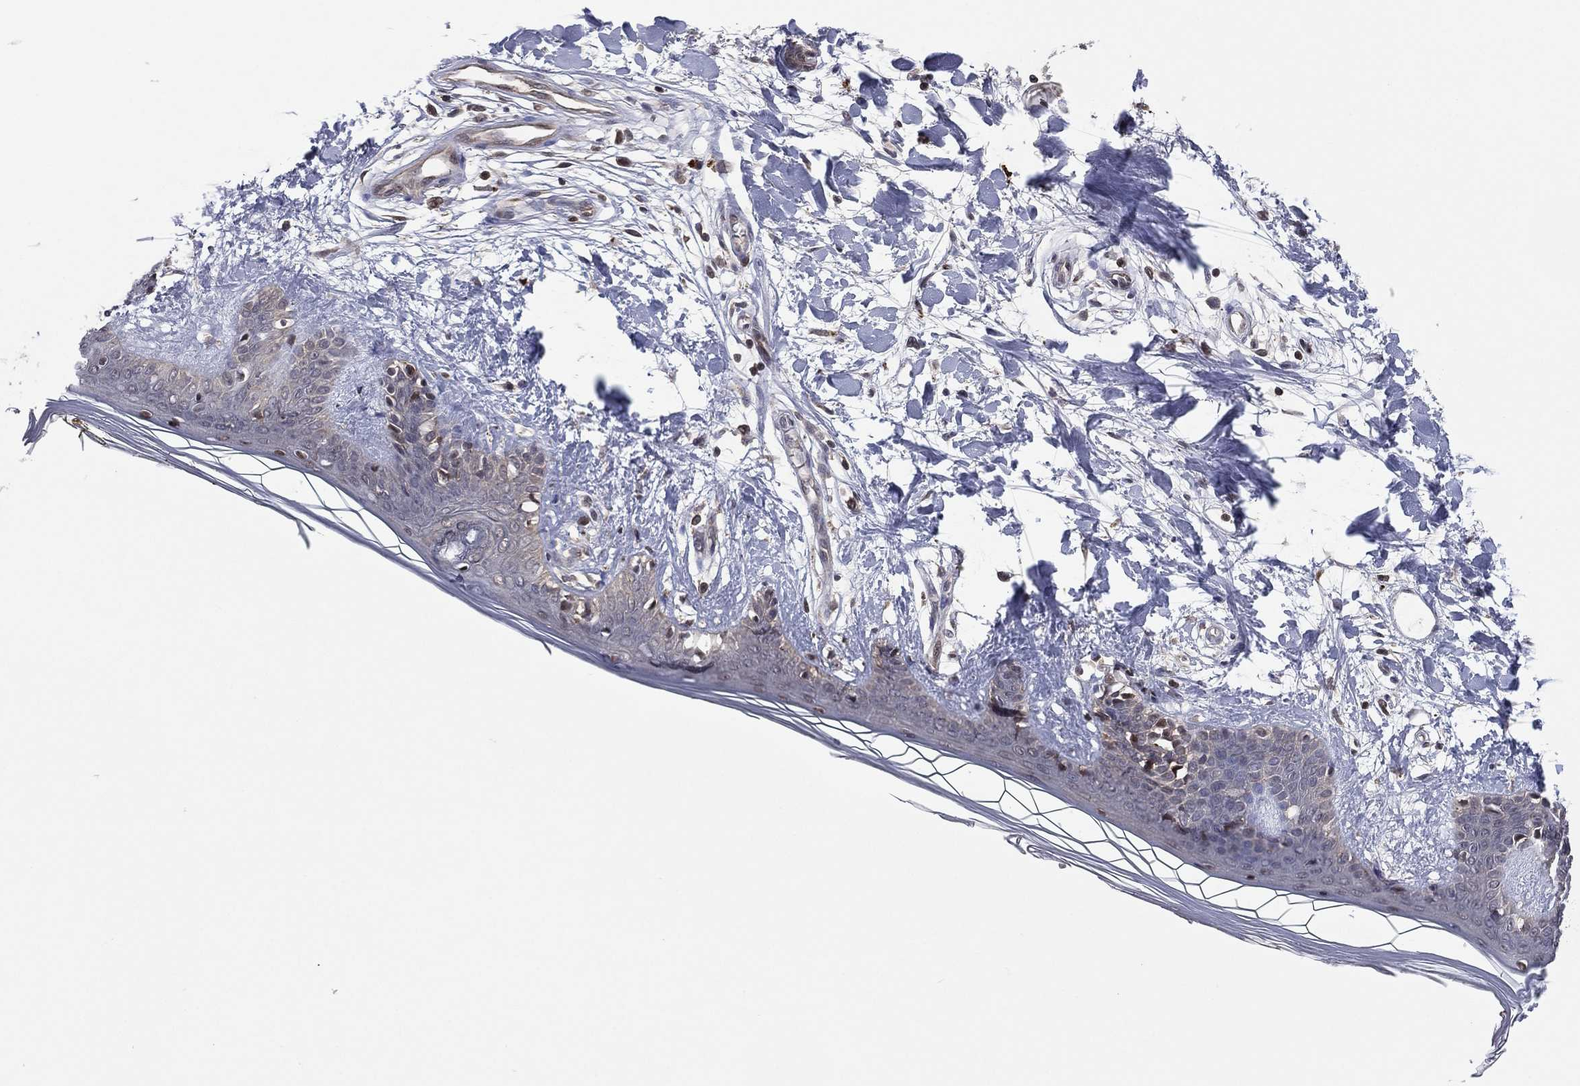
{"staining": {"intensity": "moderate", "quantity": "25%-75%", "location": "nuclear"}, "tissue": "skin", "cell_type": "Fibroblasts", "image_type": "normal", "snomed": [{"axis": "morphology", "description": "Normal tissue, NOS"}, {"axis": "morphology", "description": "Malignant melanoma, NOS"}, {"axis": "topography", "description": "Skin"}], "caption": "A high-resolution image shows immunohistochemistry (IHC) staining of unremarkable skin, which shows moderate nuclear expression in approximately 25%-75% of fibroblasts. The staining is performed using DAB brown chromogen to label protein expression. The nuclei are counter-stained blue using hematoxylin.", "gene": "ICOSLG", "patient": {"sex": "female", "age": 34}}